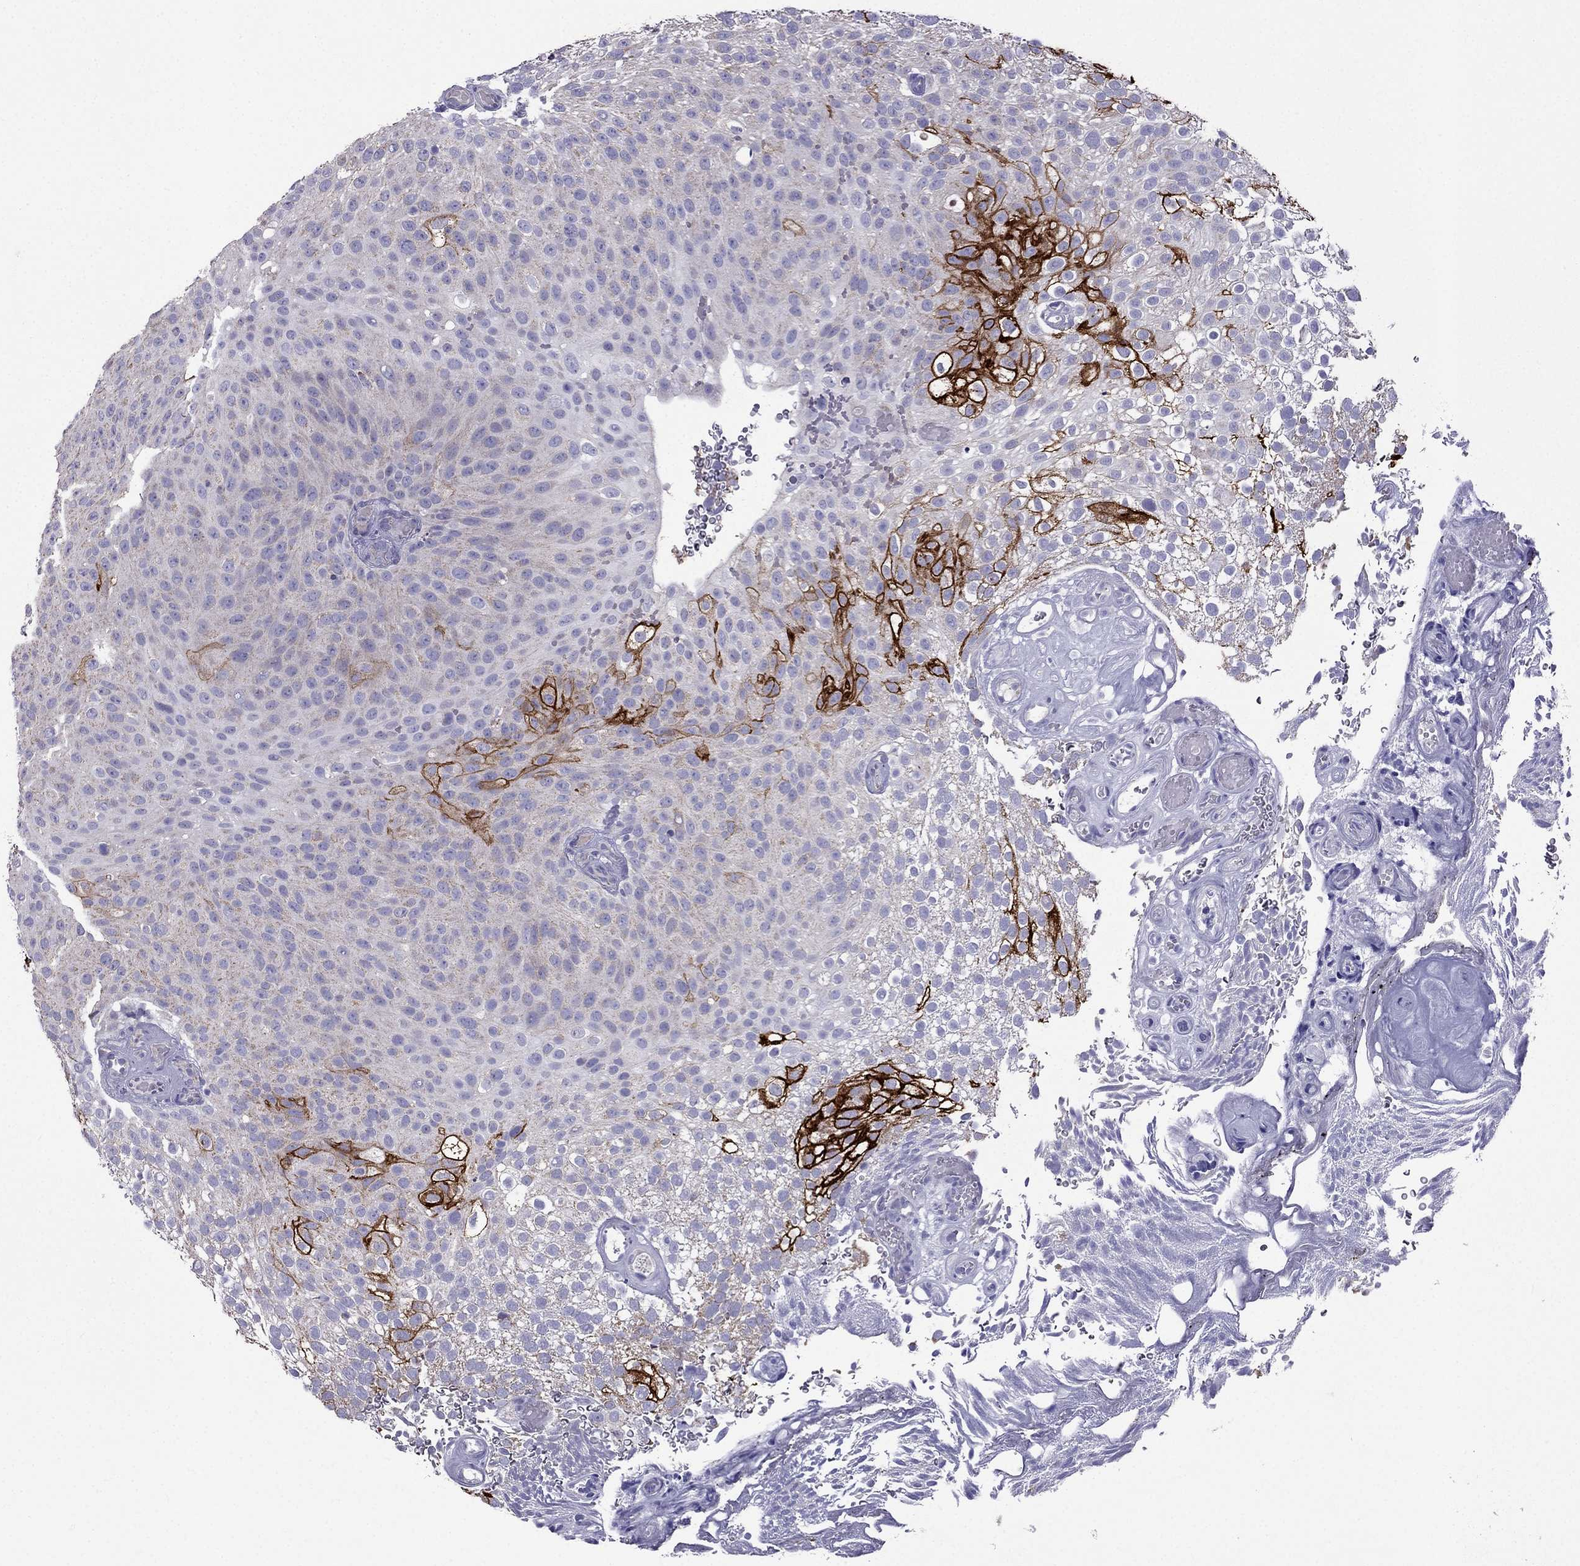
{"staining": {"intensity": "strong", "quantity": "<25%", "location": "cytoplasmic/membranous"}, "tissue": "urothelial cancer", "cell_type": "Tumor cells", "image_type": "cancer", "snomed": [{"axis": "morphology", "description": "Urothelial carcinoma, Low grade"}, {"axis": "topography", "description": "Urinary bladder"}], "caption": "Low-grade urothelial carcinoma was stained to show a protein in brown. There is medium levels of strong cytoplasmic/membranous expression in approximately <25% of tumor cells. The staining was performed using DAB to visualize the protein expression in brown, while the nuclei were stained in blue with hematoxylin (Magnification: 20x).", "gene": "DSC1", "patient": {"sex": "male", "age": 78}}